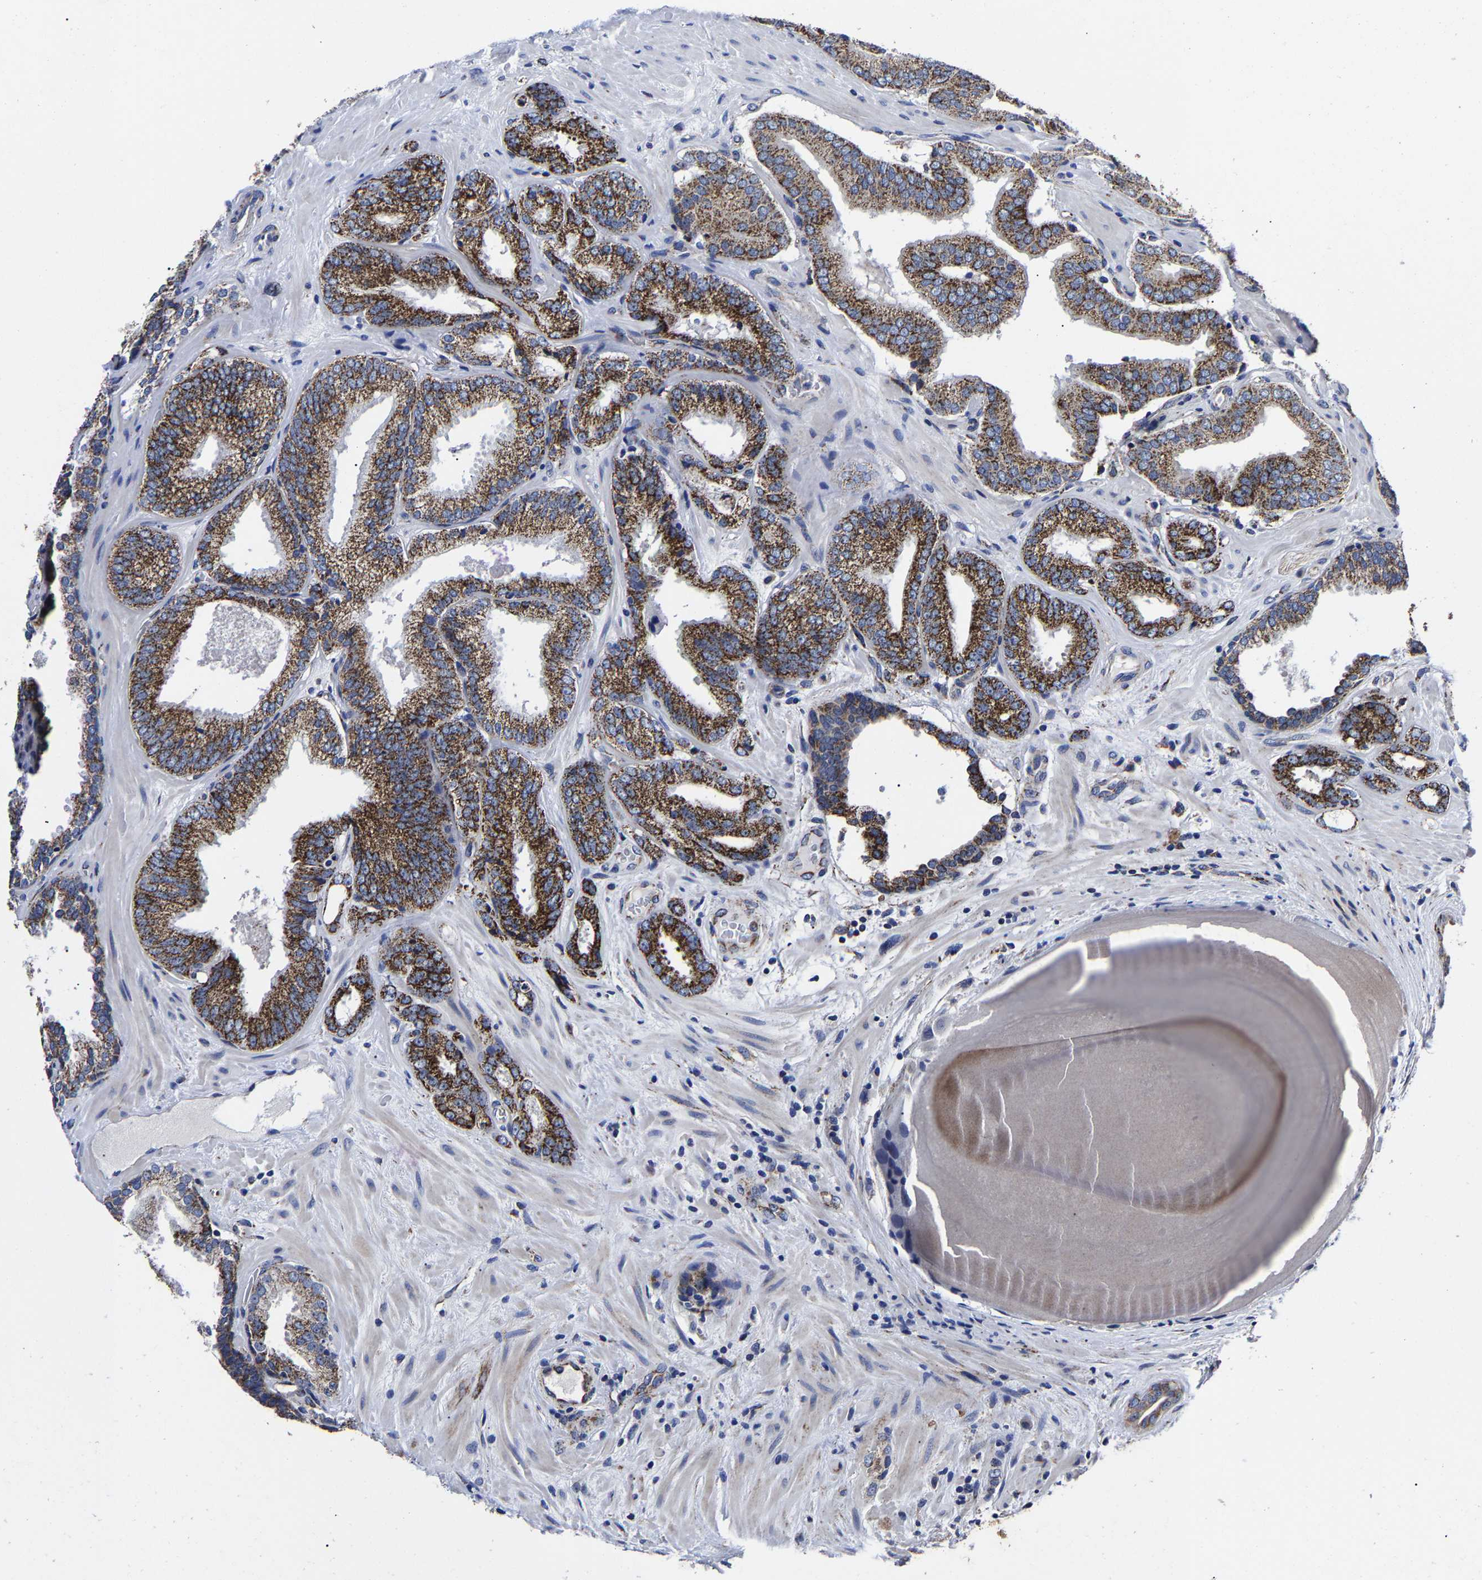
{"staining": {"intensity": "strong", "quantity": ">75%", "location": "cytoplasmic/membranous"}, "tissue": "prostate cancer", "cell_type": "Tumor cells", "image_type": "cancer", "snomed": [{"axis": "morphology", "description": "Adenocarcinoma, Low grade"}, {"axis": "topography", "description": "Prostate"}], "caption": "A brown stain shows strong cytoplasmic/membranous staining of a protein in low-grade adenocarcinoma (prostate) tumor cells. (Stains: DAB in brown, nuclei in blue, Microscopy: brightfield microscopy at high magnification).", "gene": "AASS", "patient": {"sex": "male", "age": 65}}